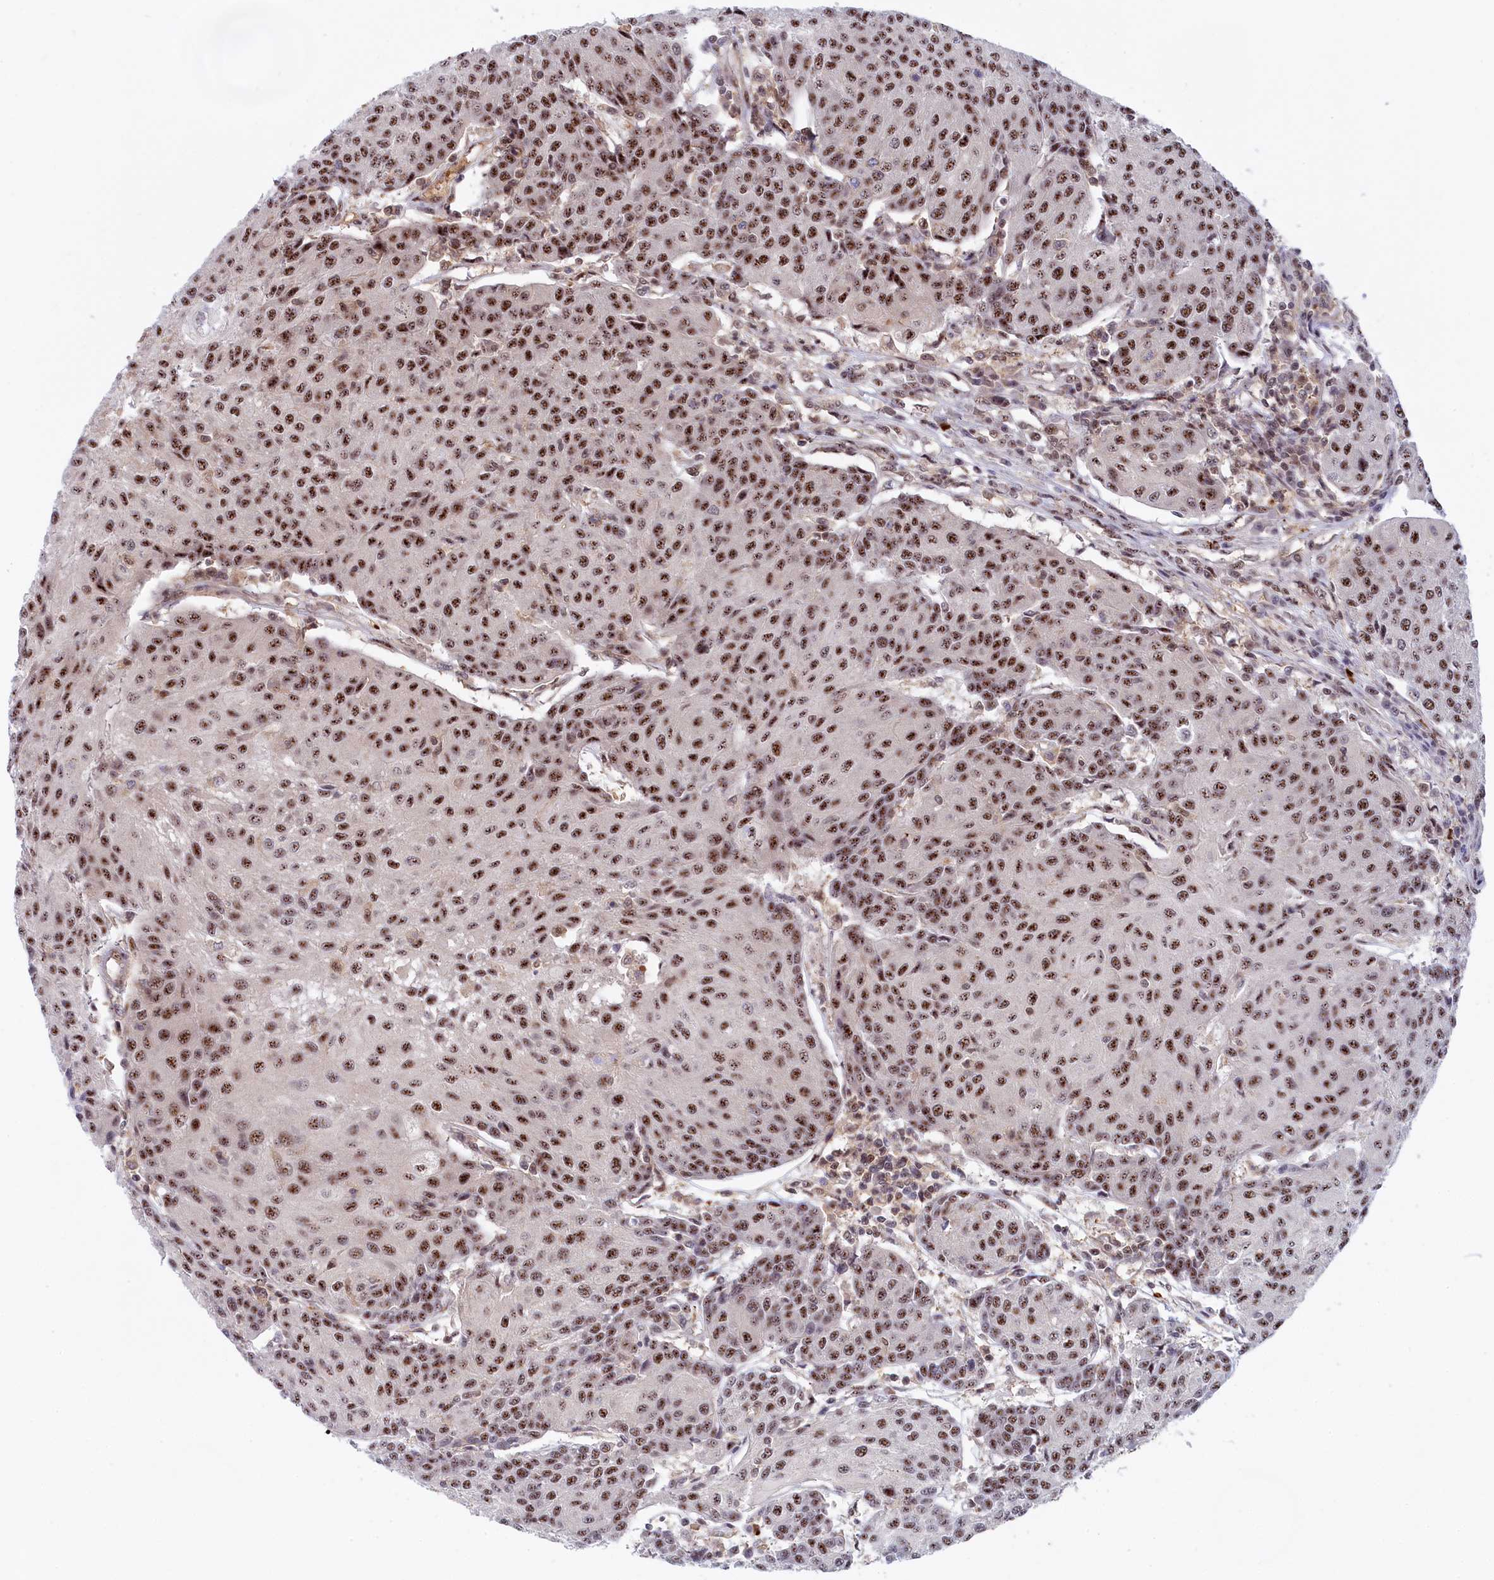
{"staining": {"intensity": "moderate", "quantity": ">75%", "location": "nuclear"}, "tissue": "urothelial cancer", "cell_type": "Tumor cells", "image_type": "cancer", "snomed": [{"axis": "morphology", "description": "Urothelial carcinoma, High grade"}, {"axis": "topography", "description": "Urinary bladder"}], "caption": "This image shows IHC staining of high-grade urothelial carcinoma, with medium moderate nuclear positivity in about >75% of tumor cells.", "gene": "TAB1", "patient": {"sex": "female", "age": 85}}